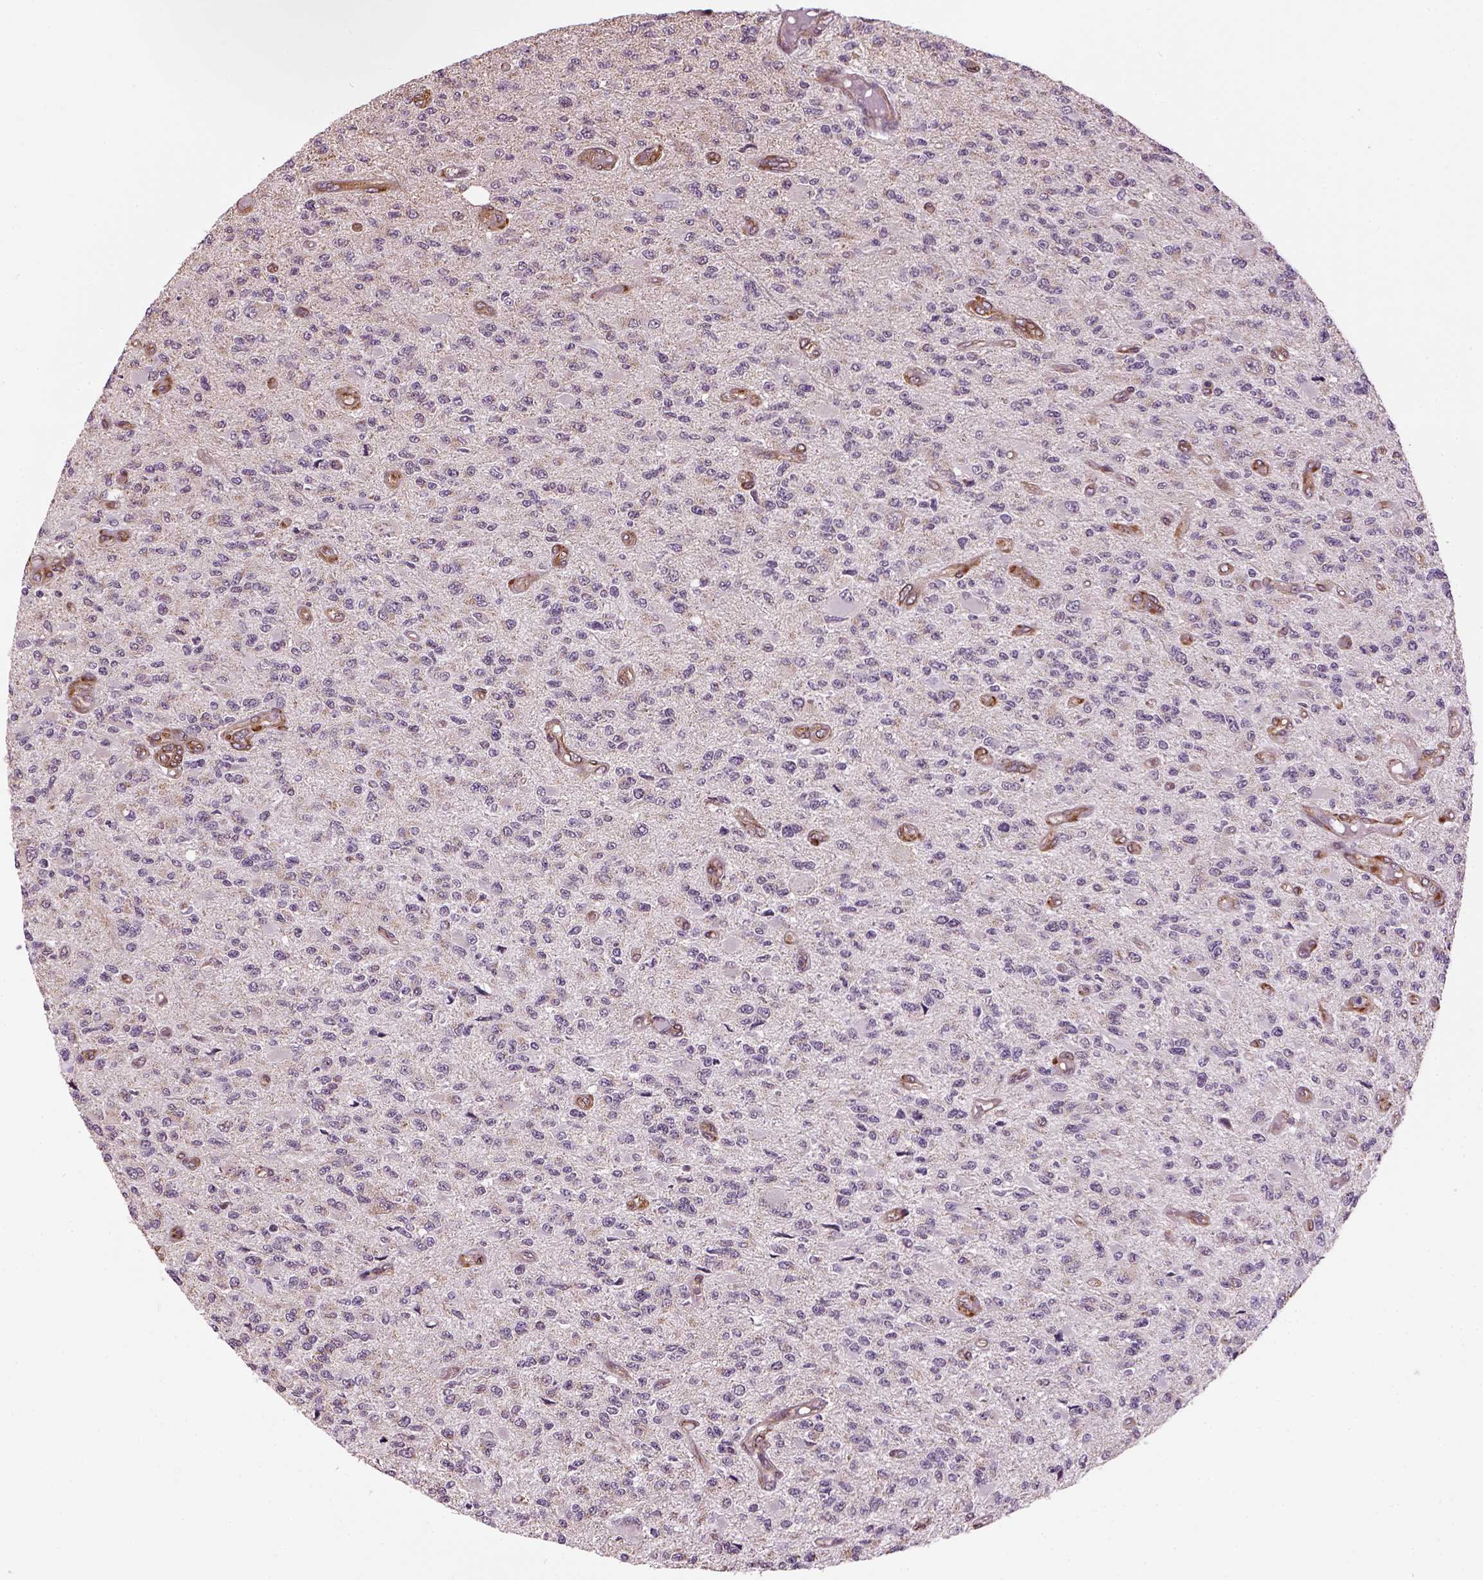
{"staining": {"intensity": "negative", "quantity": "none", "location": "none"}, "tissue": "glioma", "cell_type": "Tumor cells", "image_type": "cancer", "snomed": [{"axis": "morphology", "description": "Glioma, malignant, High grade"}, {"axis": "topography", "description": "Brain"}], "caption": "Tumor cells are negative for brown protein staining in malignant glioma (high-grade).", "gene": "XK", "patient": {"sex": "female", "age": 63}}